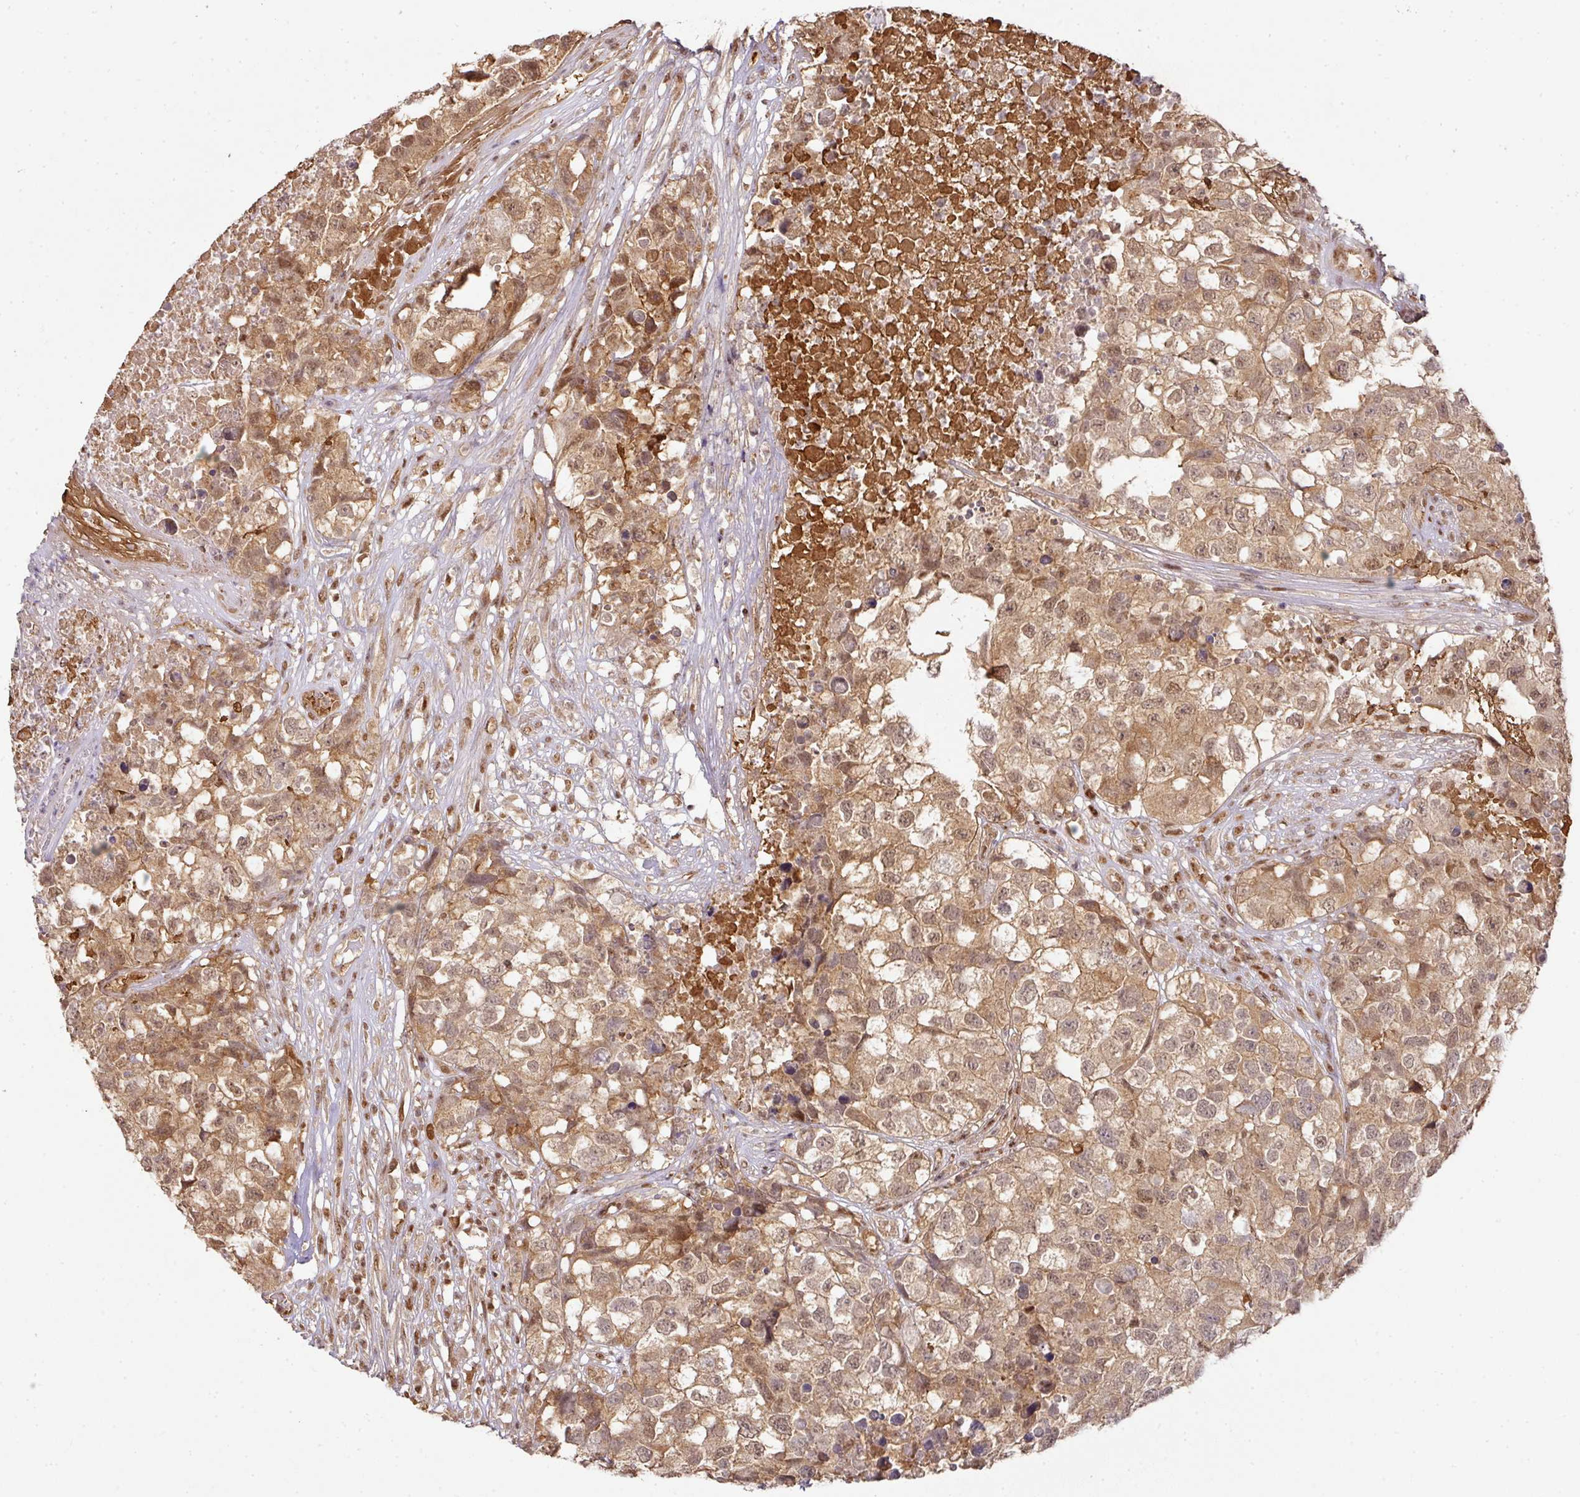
{"staining": {"intensity": "moderate", "quantity": ">75%", "location": "cytoplasmic/membranous,nuclear"}, "tissue": "testis cancer", "cell_type": "Tumor cells", "image_type": "cancer", "snomed": [{"axis": "morphology", "description": "Carcinoma, Embryonal, NOS"}, {"axis": "topography", "description": "Testis"}], "caption": "Testis embryonal carcinoma stained with a protein marker reveals moderate staining in tumor cells.", "gene": "RANBP9", "patient": {"sex": "male", "age": 83}}